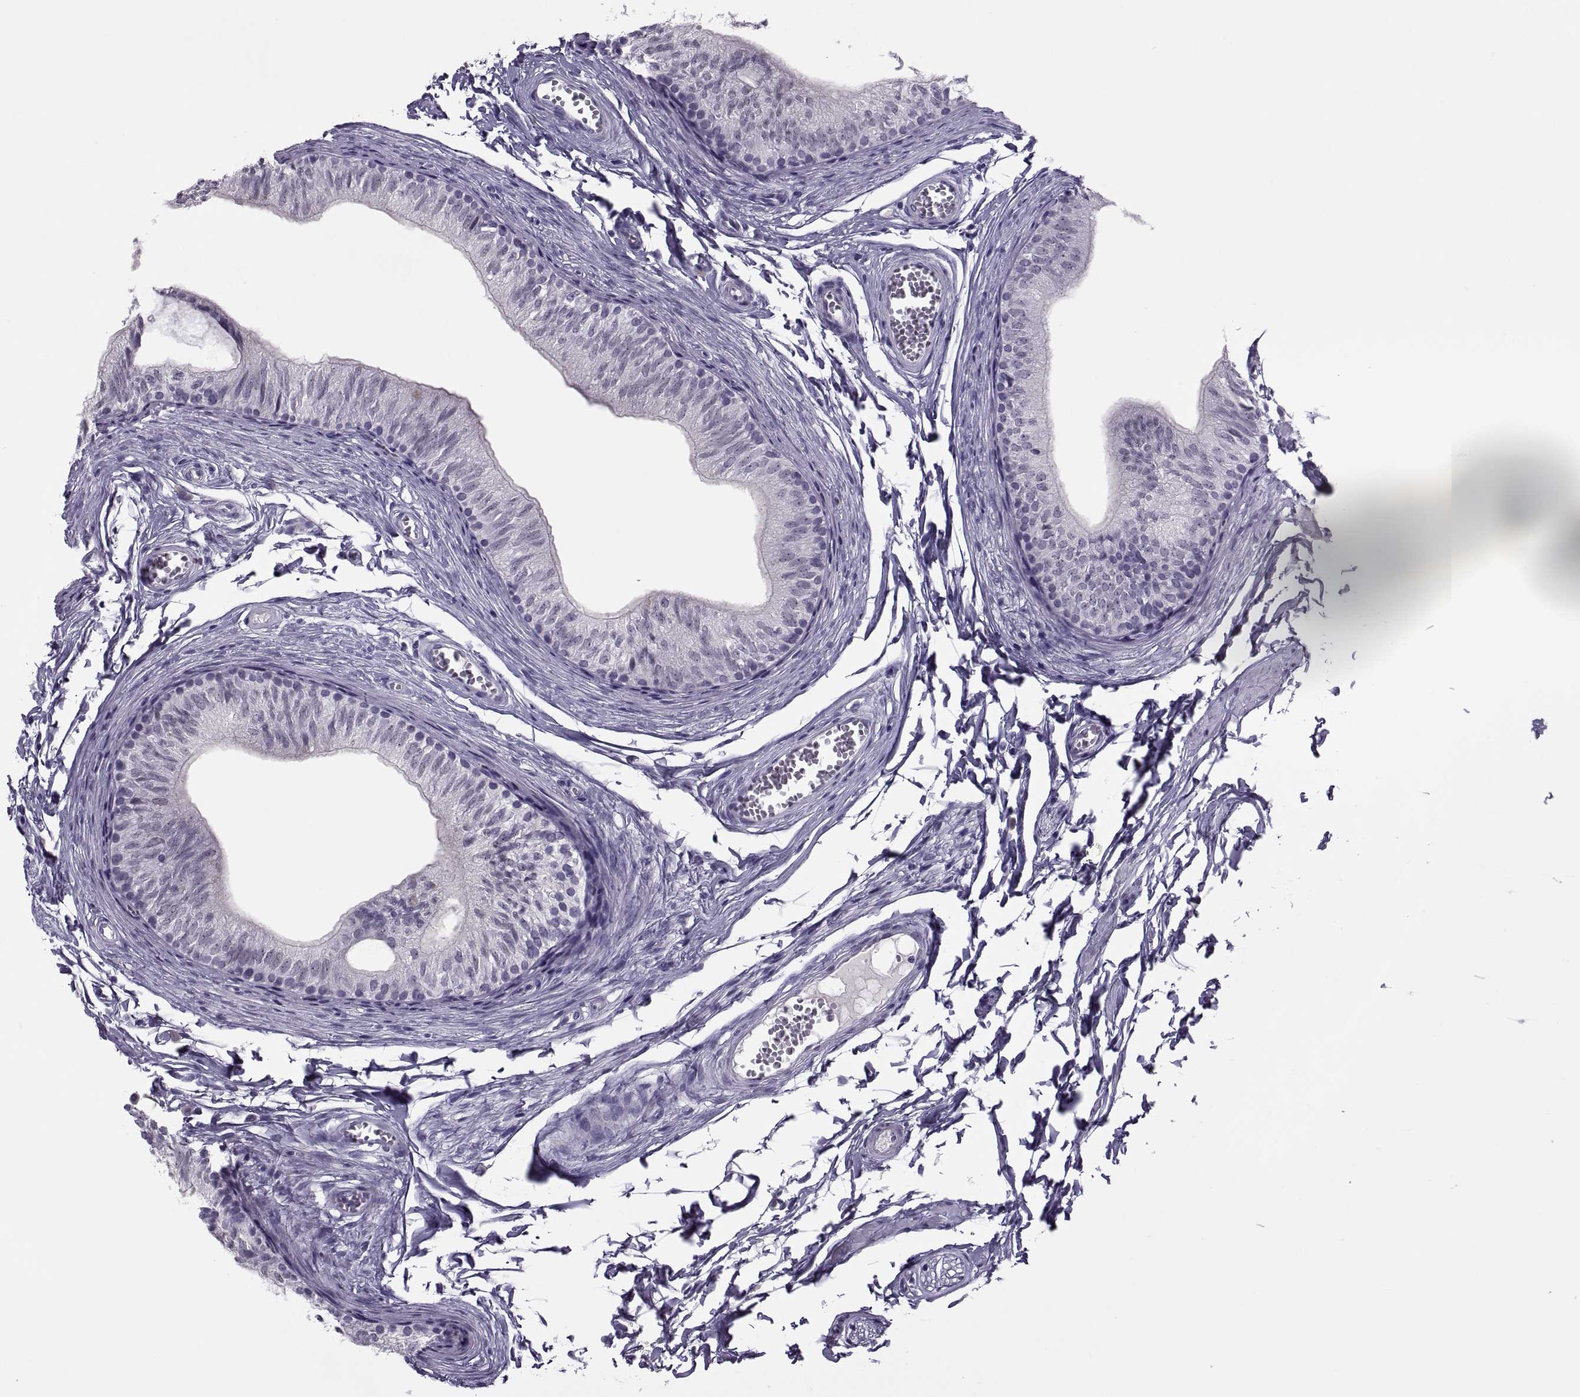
{"staining": {"intensity": "negative", "quantity": "none", "location": "none"}, "tissue": "epididymis", "cell_type": "Glandular cells", "image_type": "normal", "snomed": [{"axis": "morphology", "description": "Normal tissue, NOS"}, {"axis": "topography", "description": "Epididymis"}], "caption": "Immunohistochemistry (IHC) of normal human epididymis demonstrates no positivity in glandular cells.", "gene": "SYNGR4", "patient": {"sex": "male", "age": 22}}